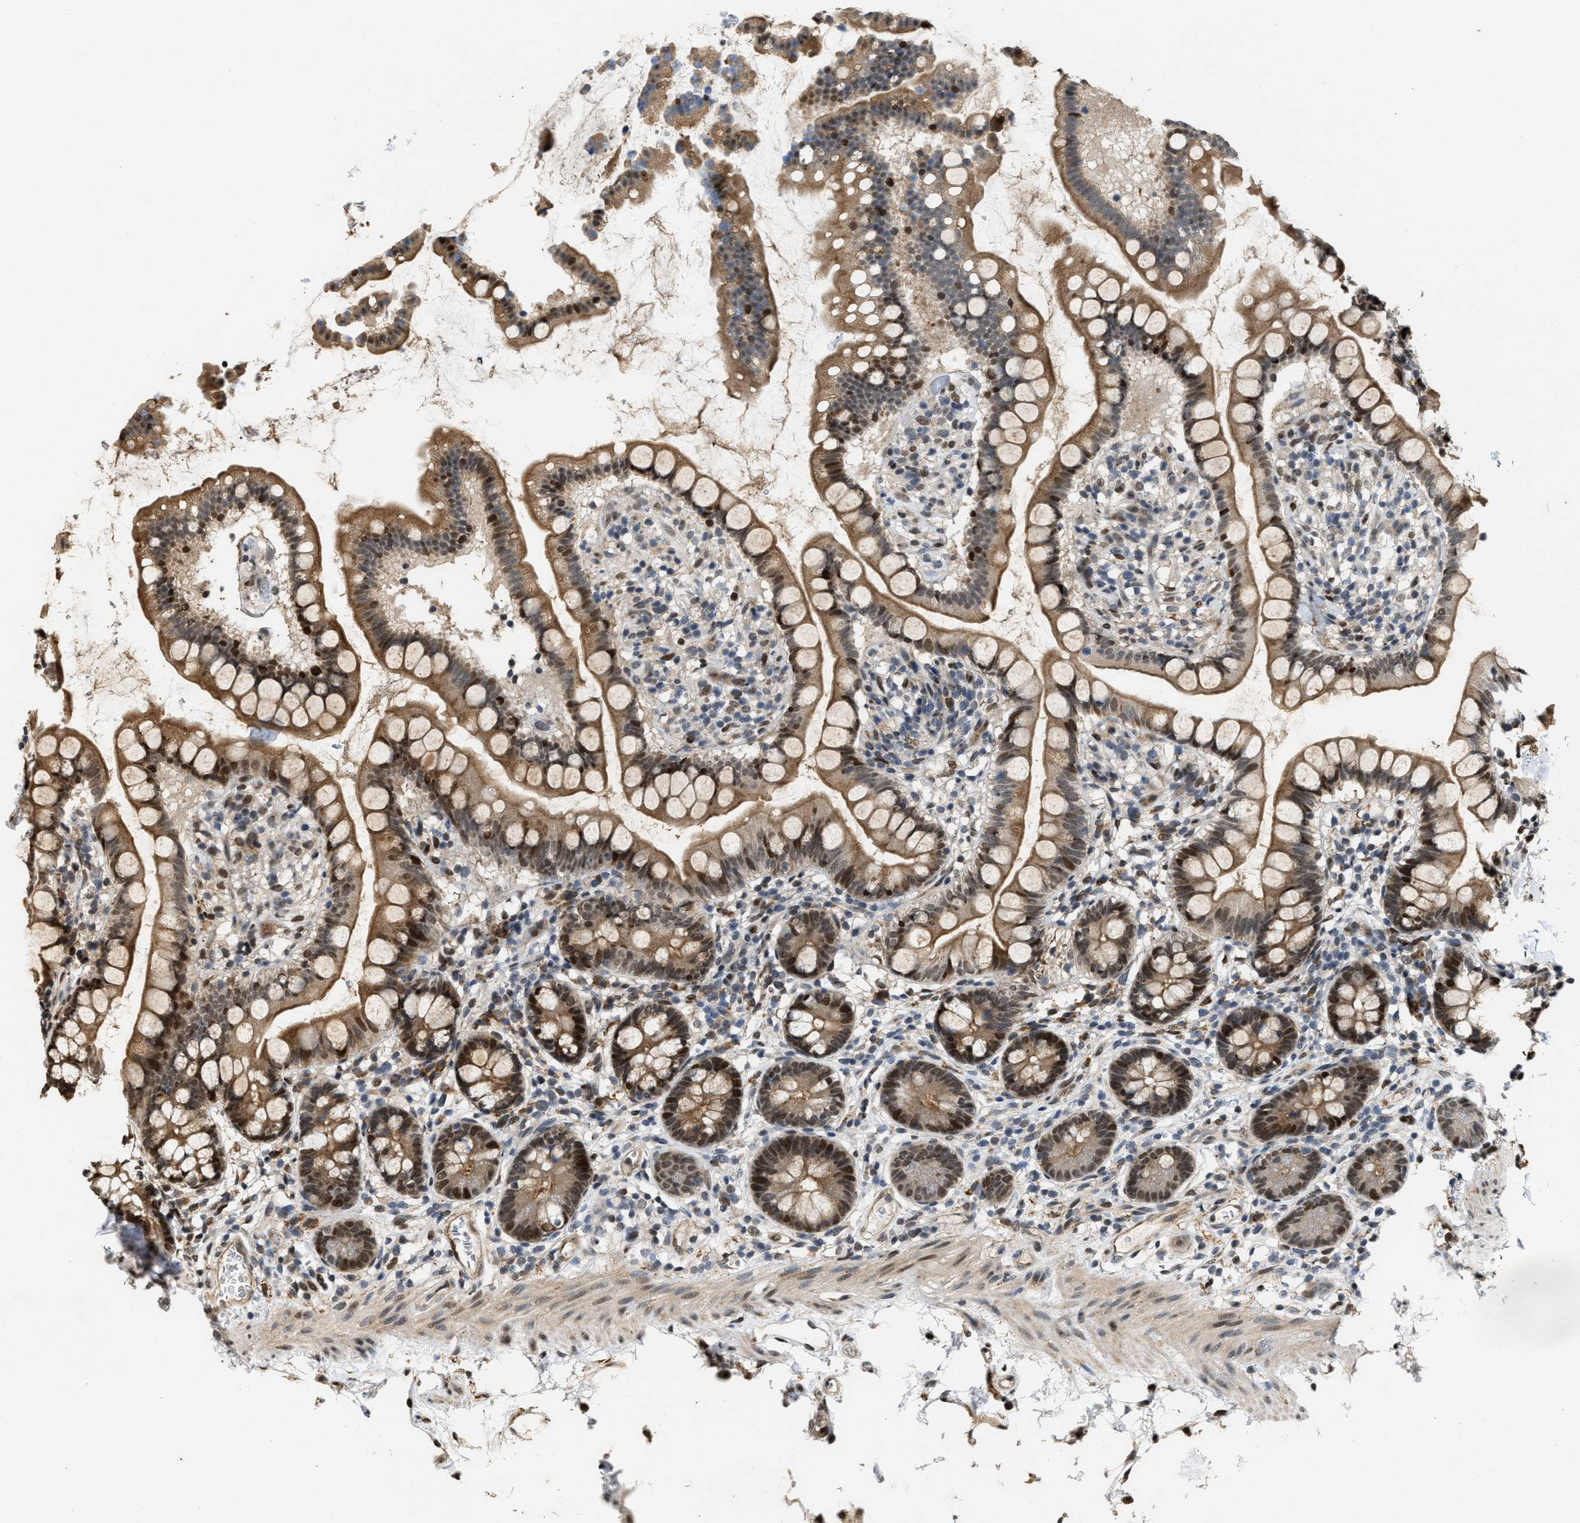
{"staining": {"intensity": "strong", "quantity": "25%-75%", "location": "cytoplasmic/membranous,nuclear"}, "tissue": "small intestine", "cell_type": "Glandular cells", "image_type": "normal", "snomed": [{"axis": "morphology", "description": "Normal tissue, NOS"}, {"axis": "topography", "description": "Small intestine"}], "caption": "IHC (DAB (3,3'-diaminobenzidine)) staining of unremarkable small intestine demonstrates strong cytoplasmic/membranous,nuclear protein positivity in about 25%-75% of glandular cells.", "gene": "SERTAD2", "patient": {"sex": "female", "age": 84}}